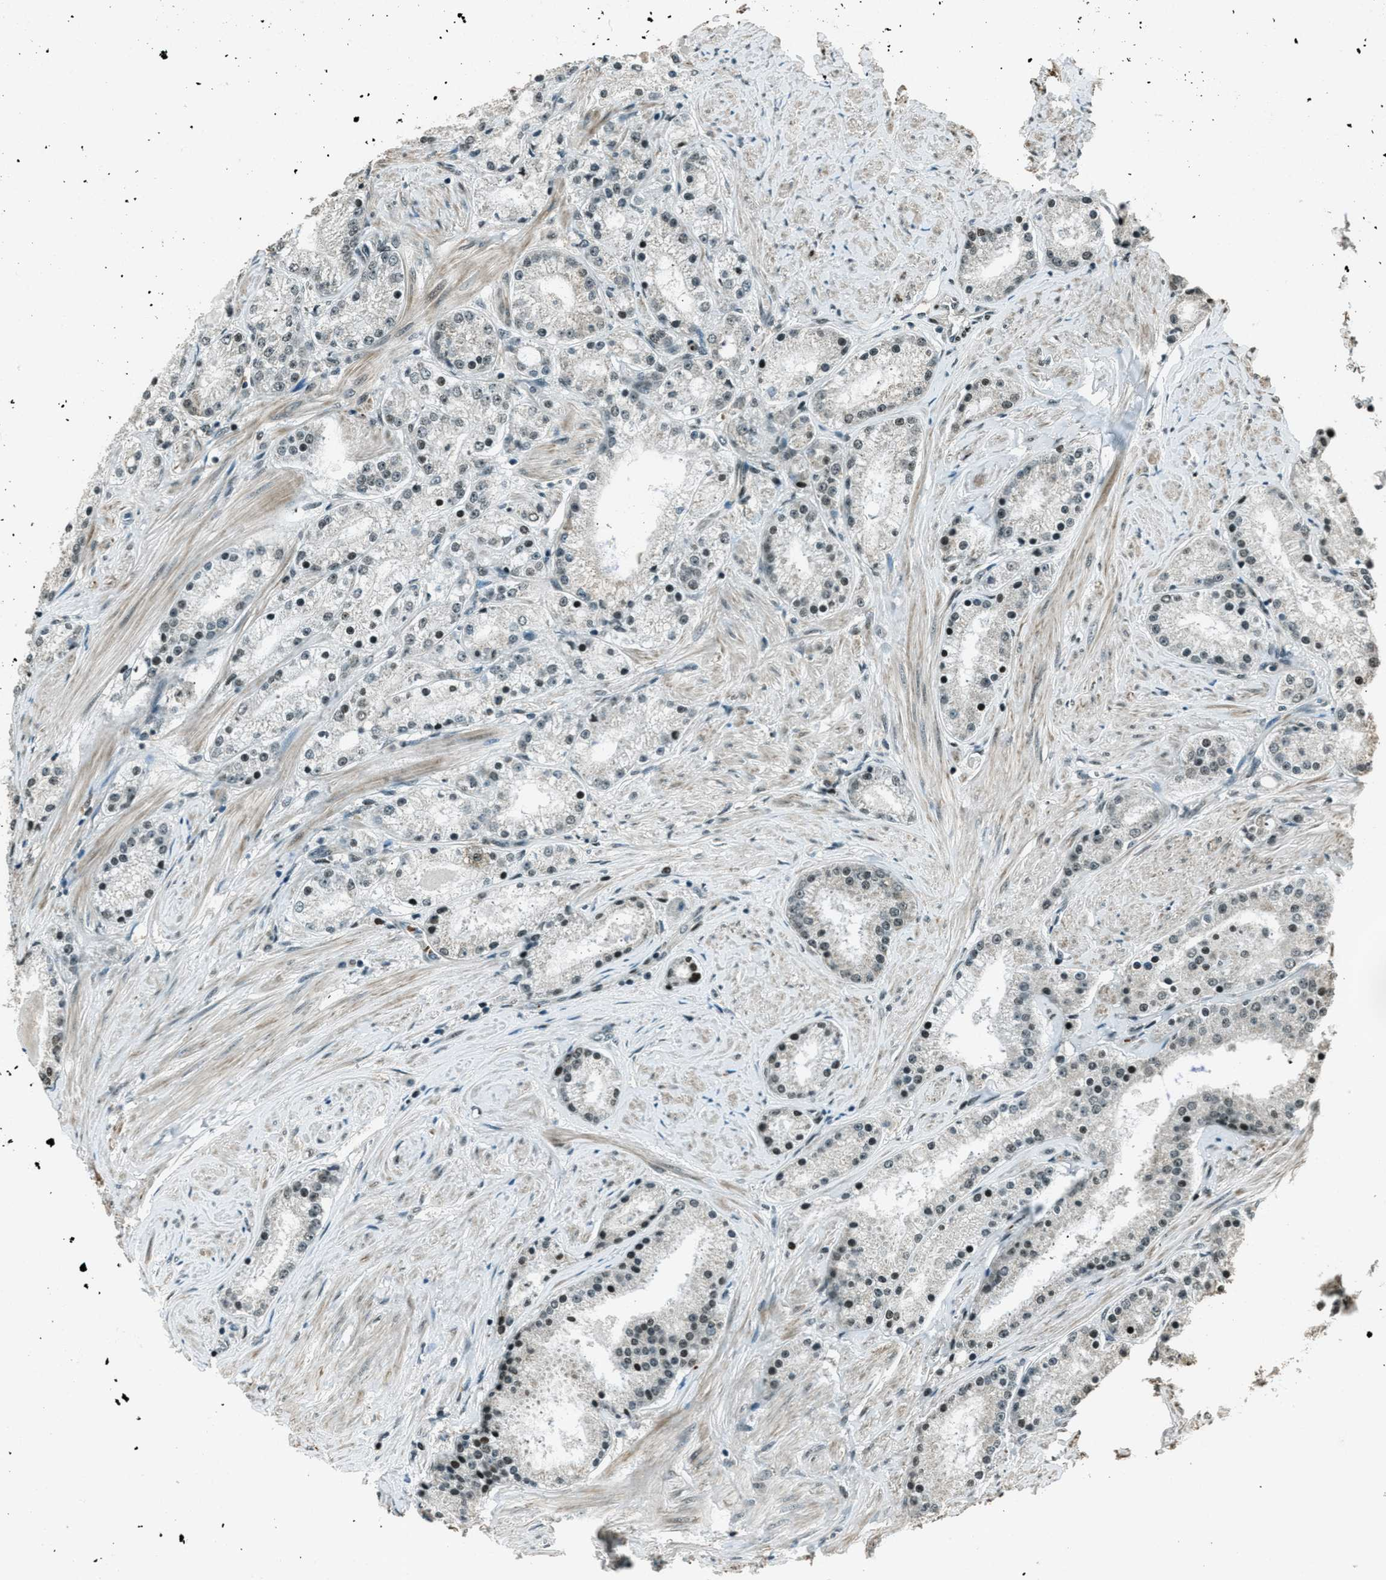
{"staining": {"intensity": "weak", "quantity": "<25%", "location": "nuclear"}, "tissue": "prostate cancer", "cell_type": "Tumor cells", "image_type": "cancer", "snomed": [{"axis": "morphology", "description": "Adenocarcinoma, Low grade"}, {"axis": "topography", "description": "Prostate"}], "caption": "Photomicrograph shows no protein expression in tumor cells of prostate cancer tissue.", "gene": "TARDBP", "patient": {"sex": "male", "age": 63}}